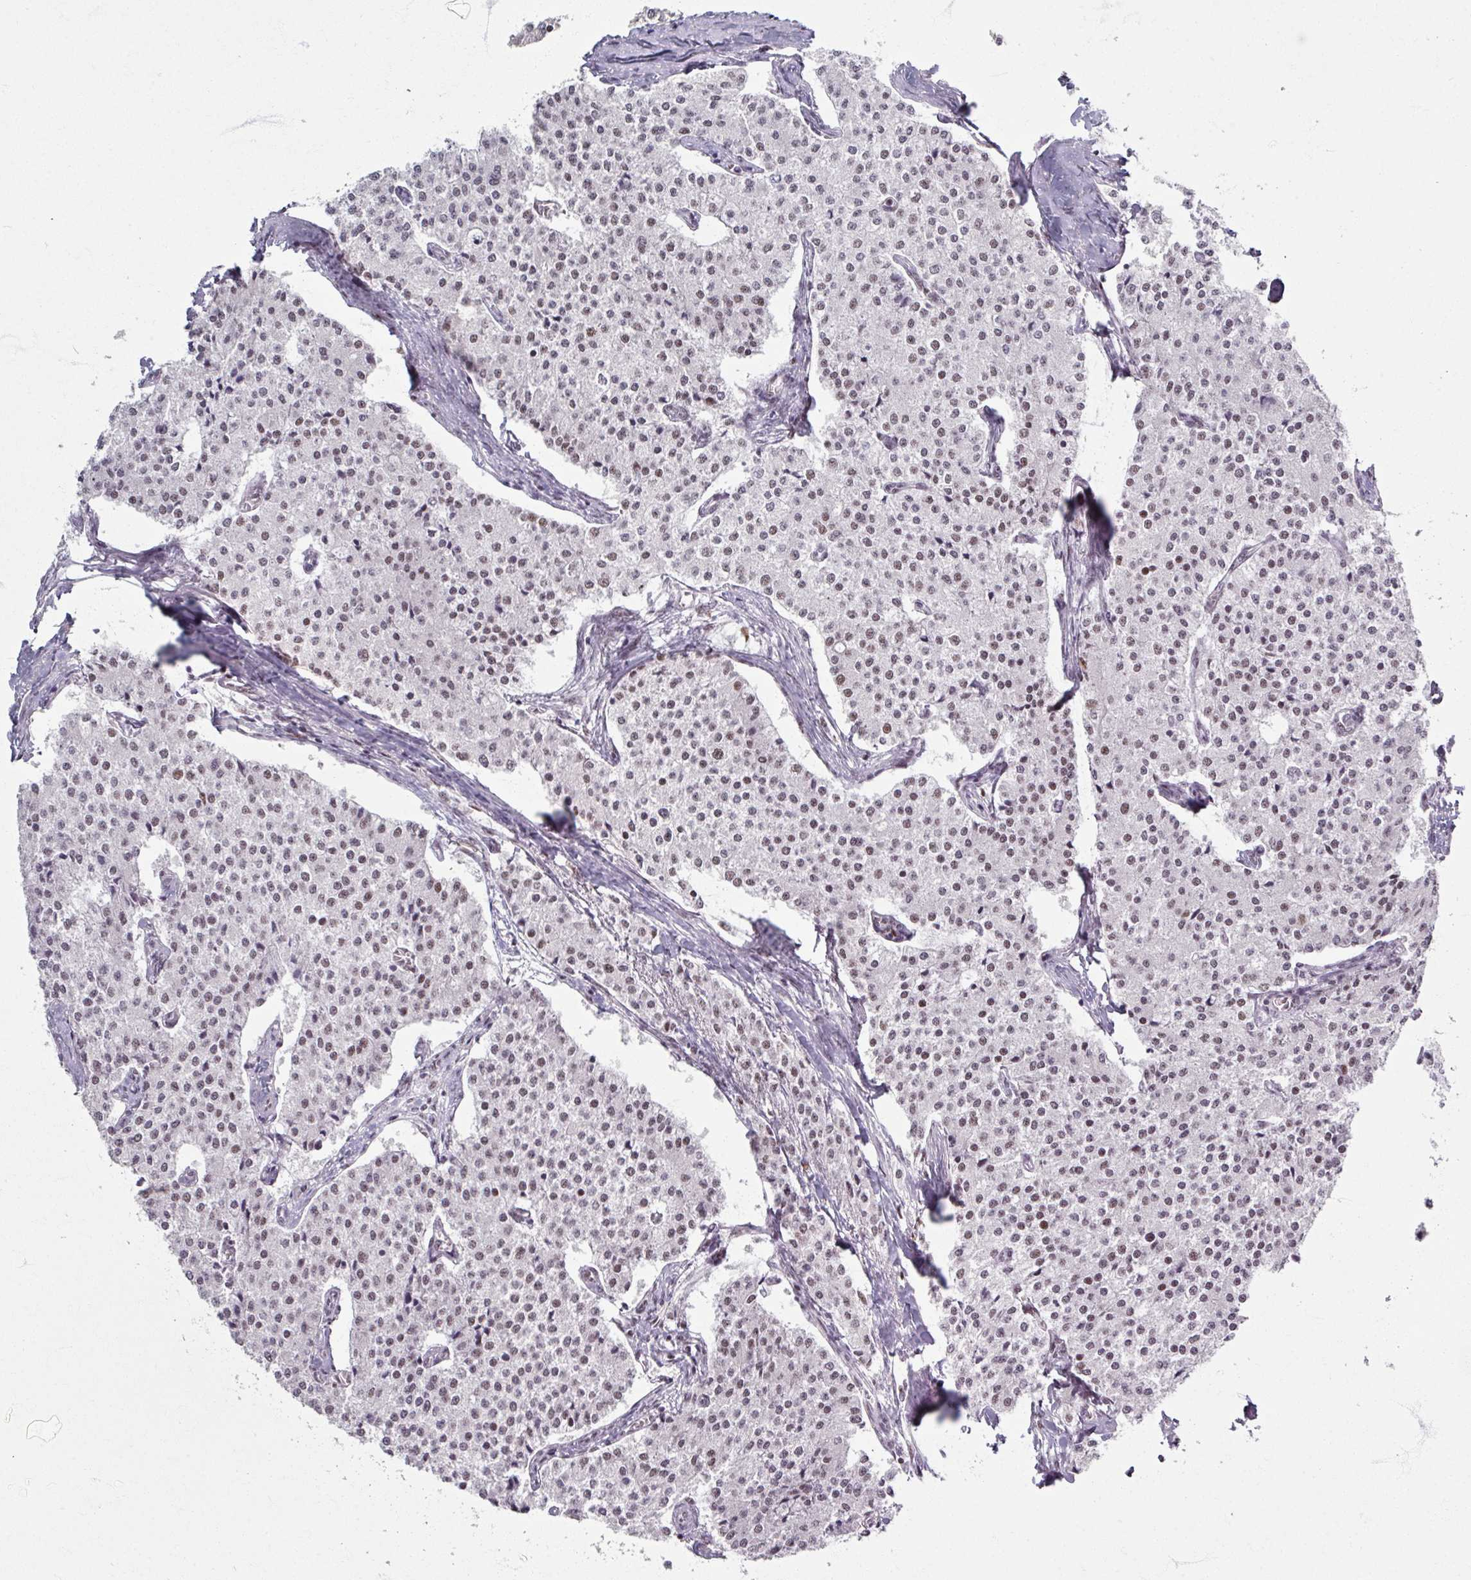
{"staining": {"intensity": "weak", "quantity": ">75%", "location": "nuclear"}, "tissue": "carcinoid", "cell_type": "Tumor cells", "image_type": "cancer", "snomed": [{"axis": "morphology", "description": "Carcinoid, malignant, NOS"}, {"axis": "topography", "description": "Colon"}], "caption": "A brown stain highlights weak nuclear staining of a protein in malignant carcinoid tumor cells.", "gene": "ADAR", "patient": {"sex": "female", "age": 52}}